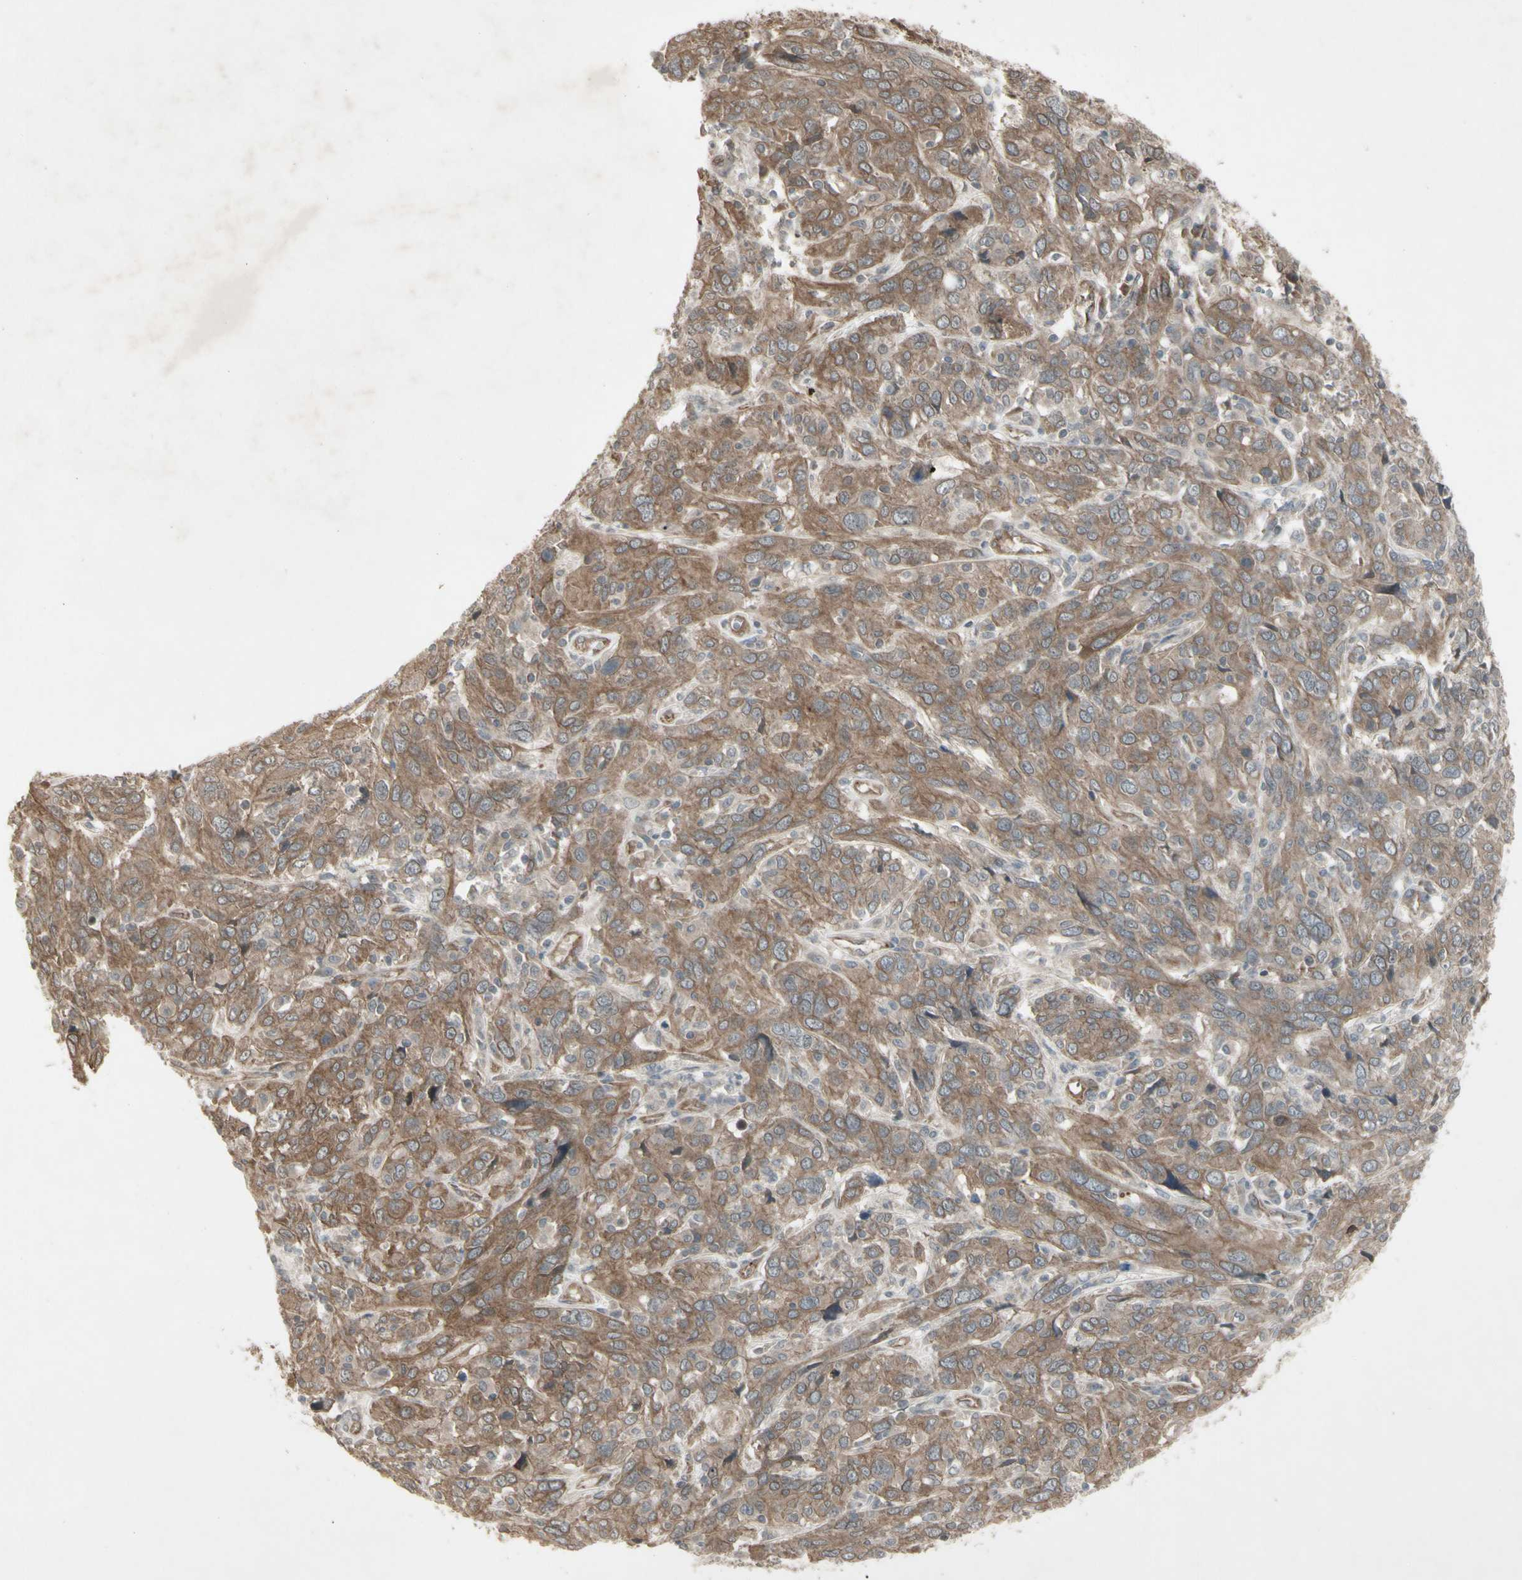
{"staining": {"intensity": "moderate", "quantity": ">75%", "location": "cytoplasmic/membranous"}, "tissue": "cervical cancer", "cell_type": "Tumor cells", "image_type": "cancer", "snomed": [{"axis": "morphology", "description": "Squamous cell carcinoma, NOS"}, {"axis": "topography", "description": "Cervix"}], "caption": "The immunohistochemical stain labels moderate cytoplasmic/membranous positivity in tumor cells of cervical cancer tissue.", "gene": "JAG1", "patient": {"sex": "female", "age": 46}}